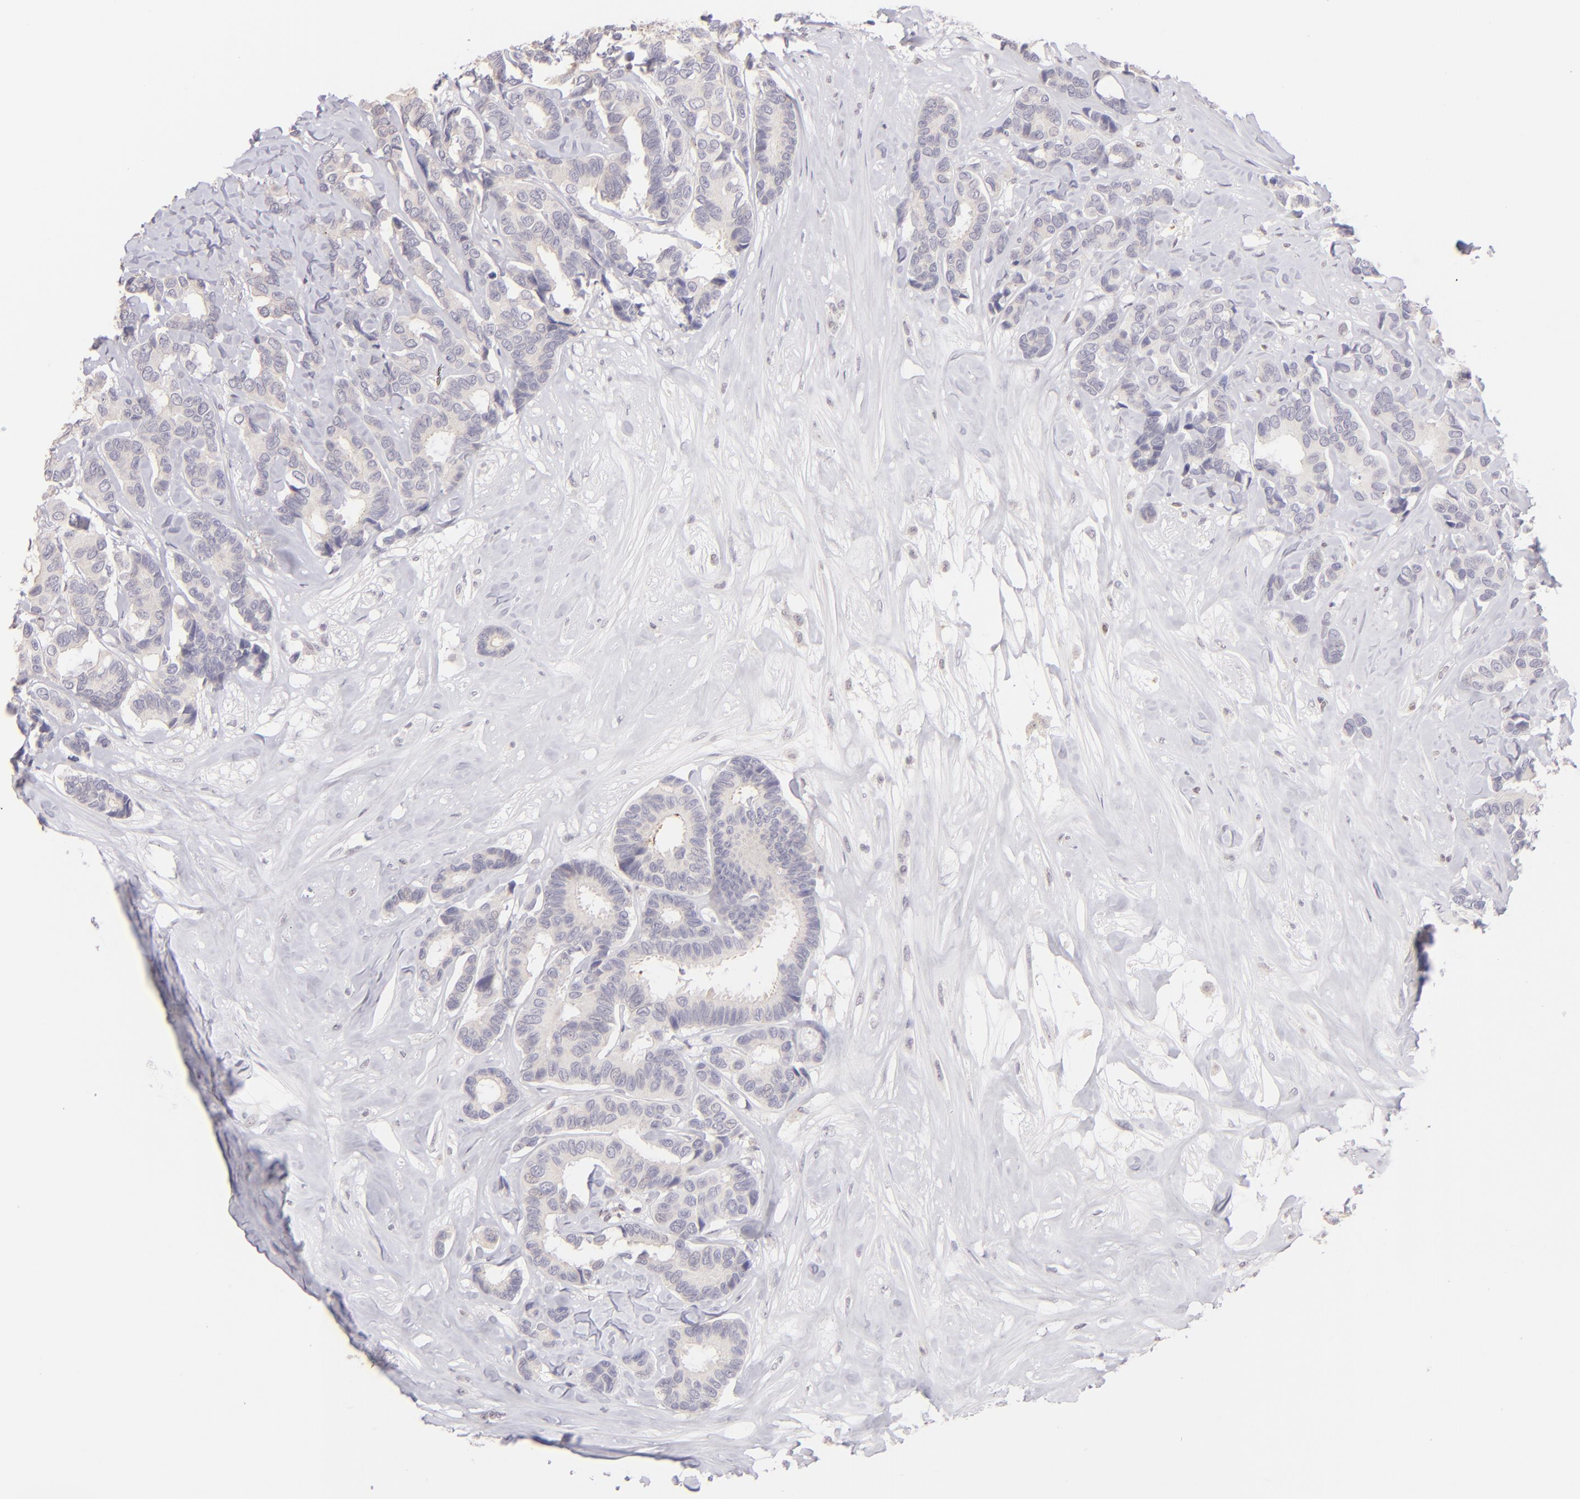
{"staining": {"intensity": "negative", "quantity": "none", "location": "none"}, "tissue": "breast cancer", "cell_type": "Tumor cells", "image_type": "cancer", "snomed": [{"axis": "morphology", "description": "Duct carcinoma"}, {"axis": "topography", "description": "Breast"}], "caption": "Immunohistochemistry (IHC) image of human intraductal carcinoma (breast) stained for a protein (brown), which demonstrates no positivity in tumor cells.", "gene": "MAGEA1", "patient": {"sex": "female", "age": 87}}